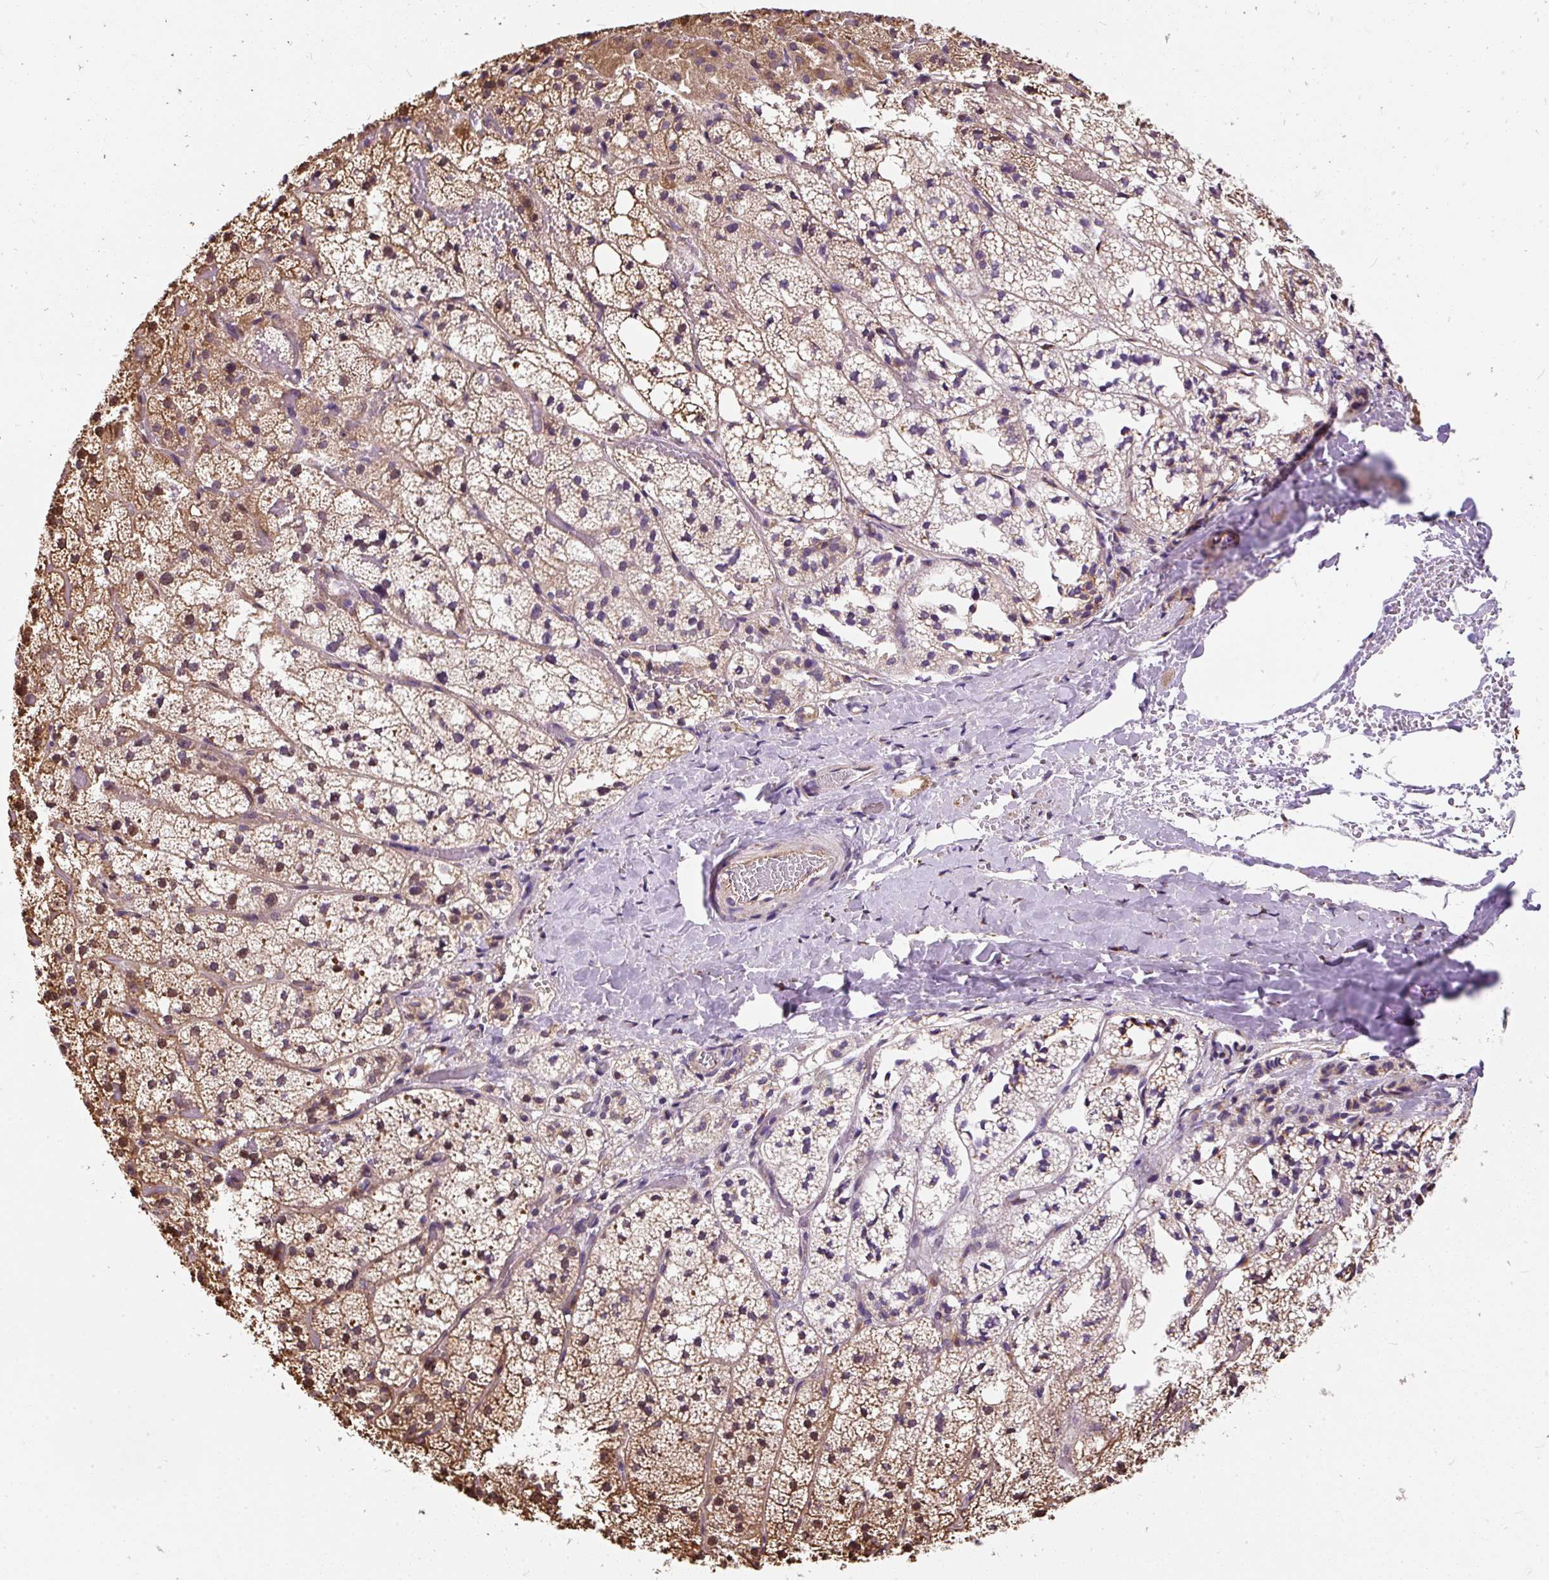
{"staining": {"intensity": "moderate", "quantity": ">75%", "location": "cytoplasmic/membranous,nuclear"}, "tissue": "adrenal gland", "cell_type": "Glandular cells", "image_type": "normal", "snomed": [{"axis": "morphology", "description": "Normal tissue, NOS"}, {"axis": "topography", "description": "Adrenal gland"}], "caption": "Adrenal gland was stained to show a protein in brown. There is medium levels of moderate cytoplasmic/membranous,nuclear expression in approximately >75% of glandular cells. The staining was performed using DAB (3,3'-diaminobenzidine) to visualize the protein expression in brown, while the nuclei were stained in blue with hematoxylin (Magnification: 20x).", "gene": "PUS7L", "patient": {"sex": "male", "age": 53}}